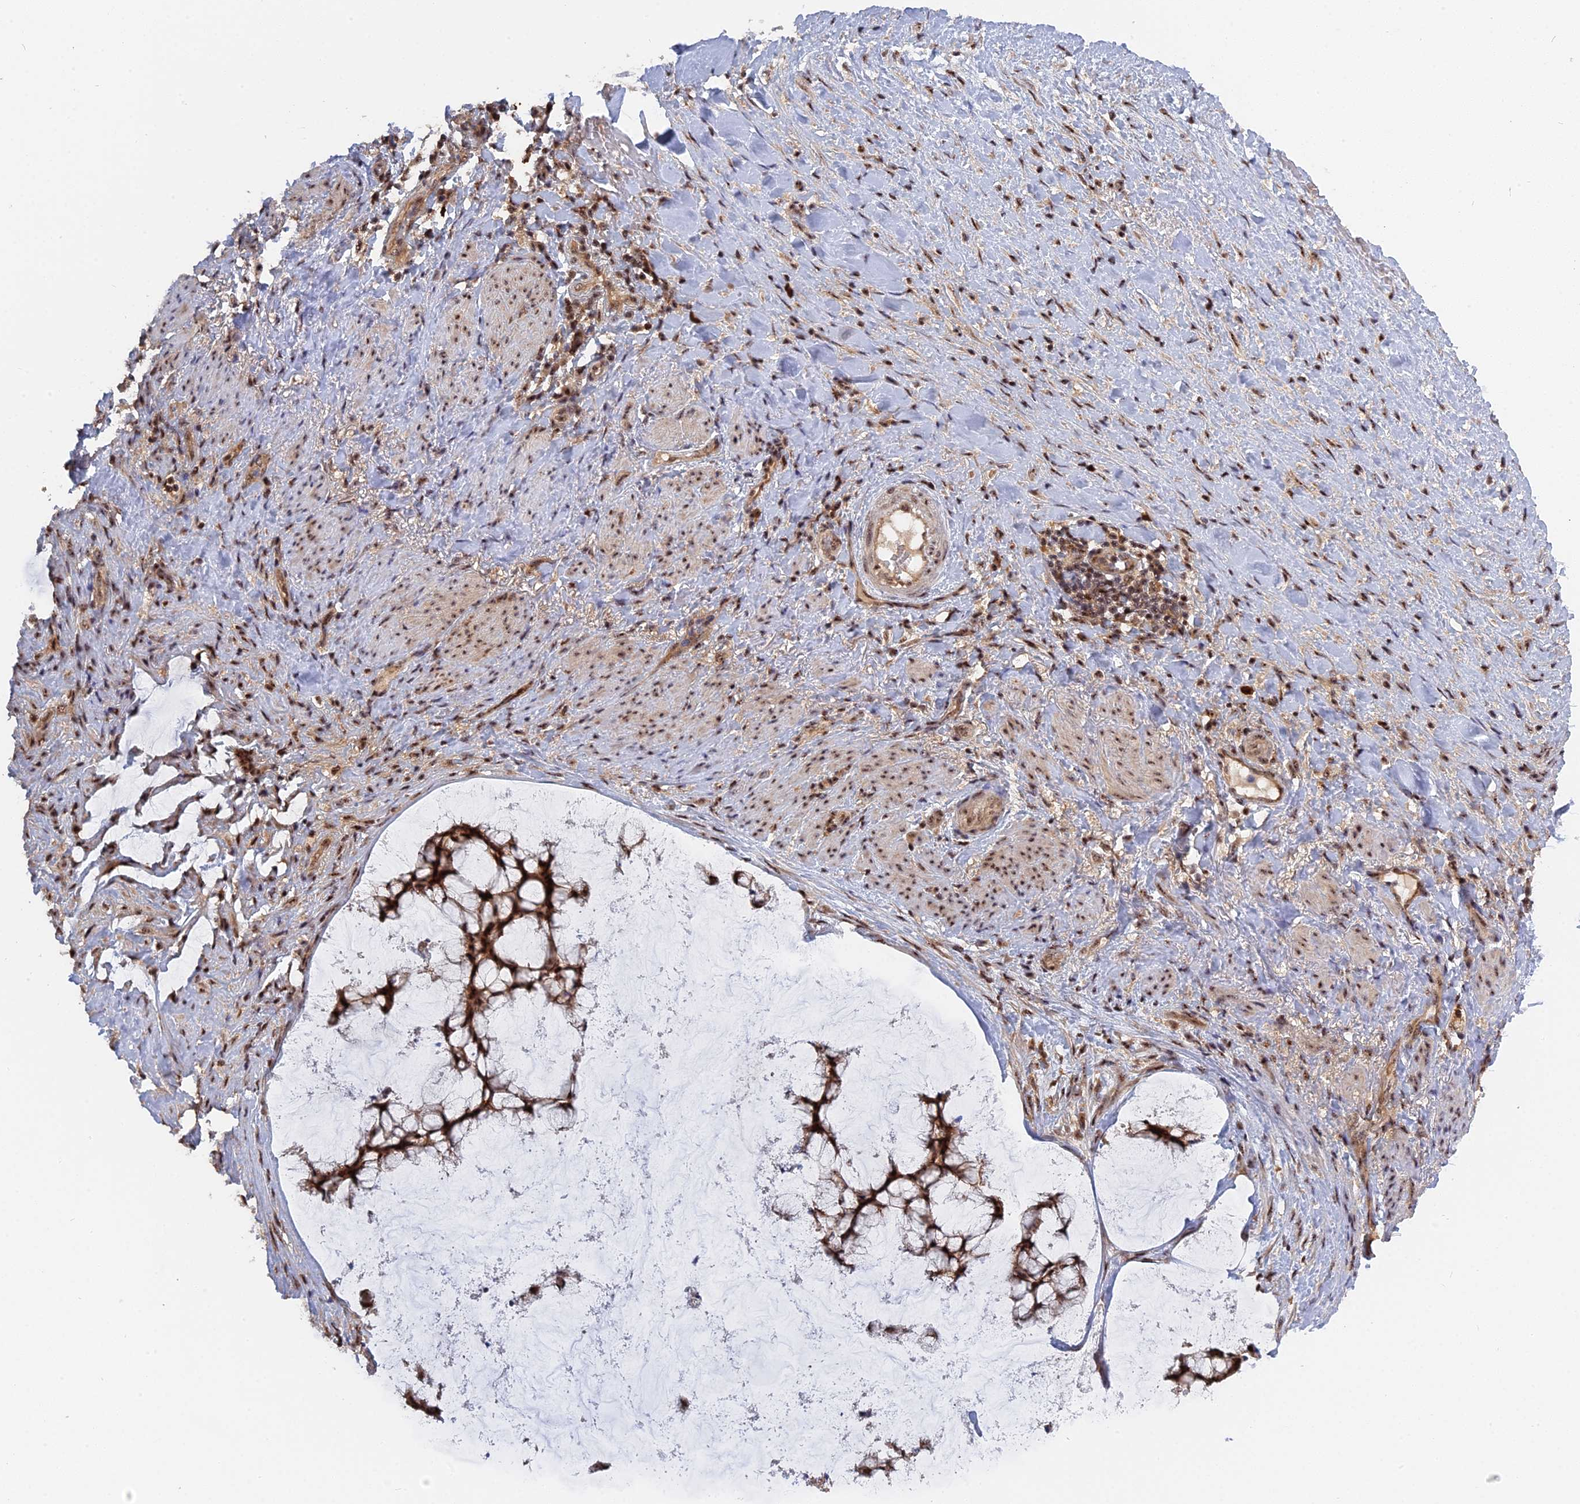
{"staining": {"intensity": "strong", "quantity": ">75%", "location": "nuclear"}, "tissue": "ovarian cancer", "cell_type": "Tumor cells", "image_type": "cancer", "snomed": [{"axis": "morphology", "description": "Cystadenocarcinoma, mucinous, NOS"}, {"axis": "topography", "description": "Ovary"}], "caption": "Protein staining shows strong nuclear expression in about >75% of tumor cells in ovarian cancer (mucinous cystadenocarcinoma).", "gene": "TAB1", "patient": {"sex": "female", "age": 42}}